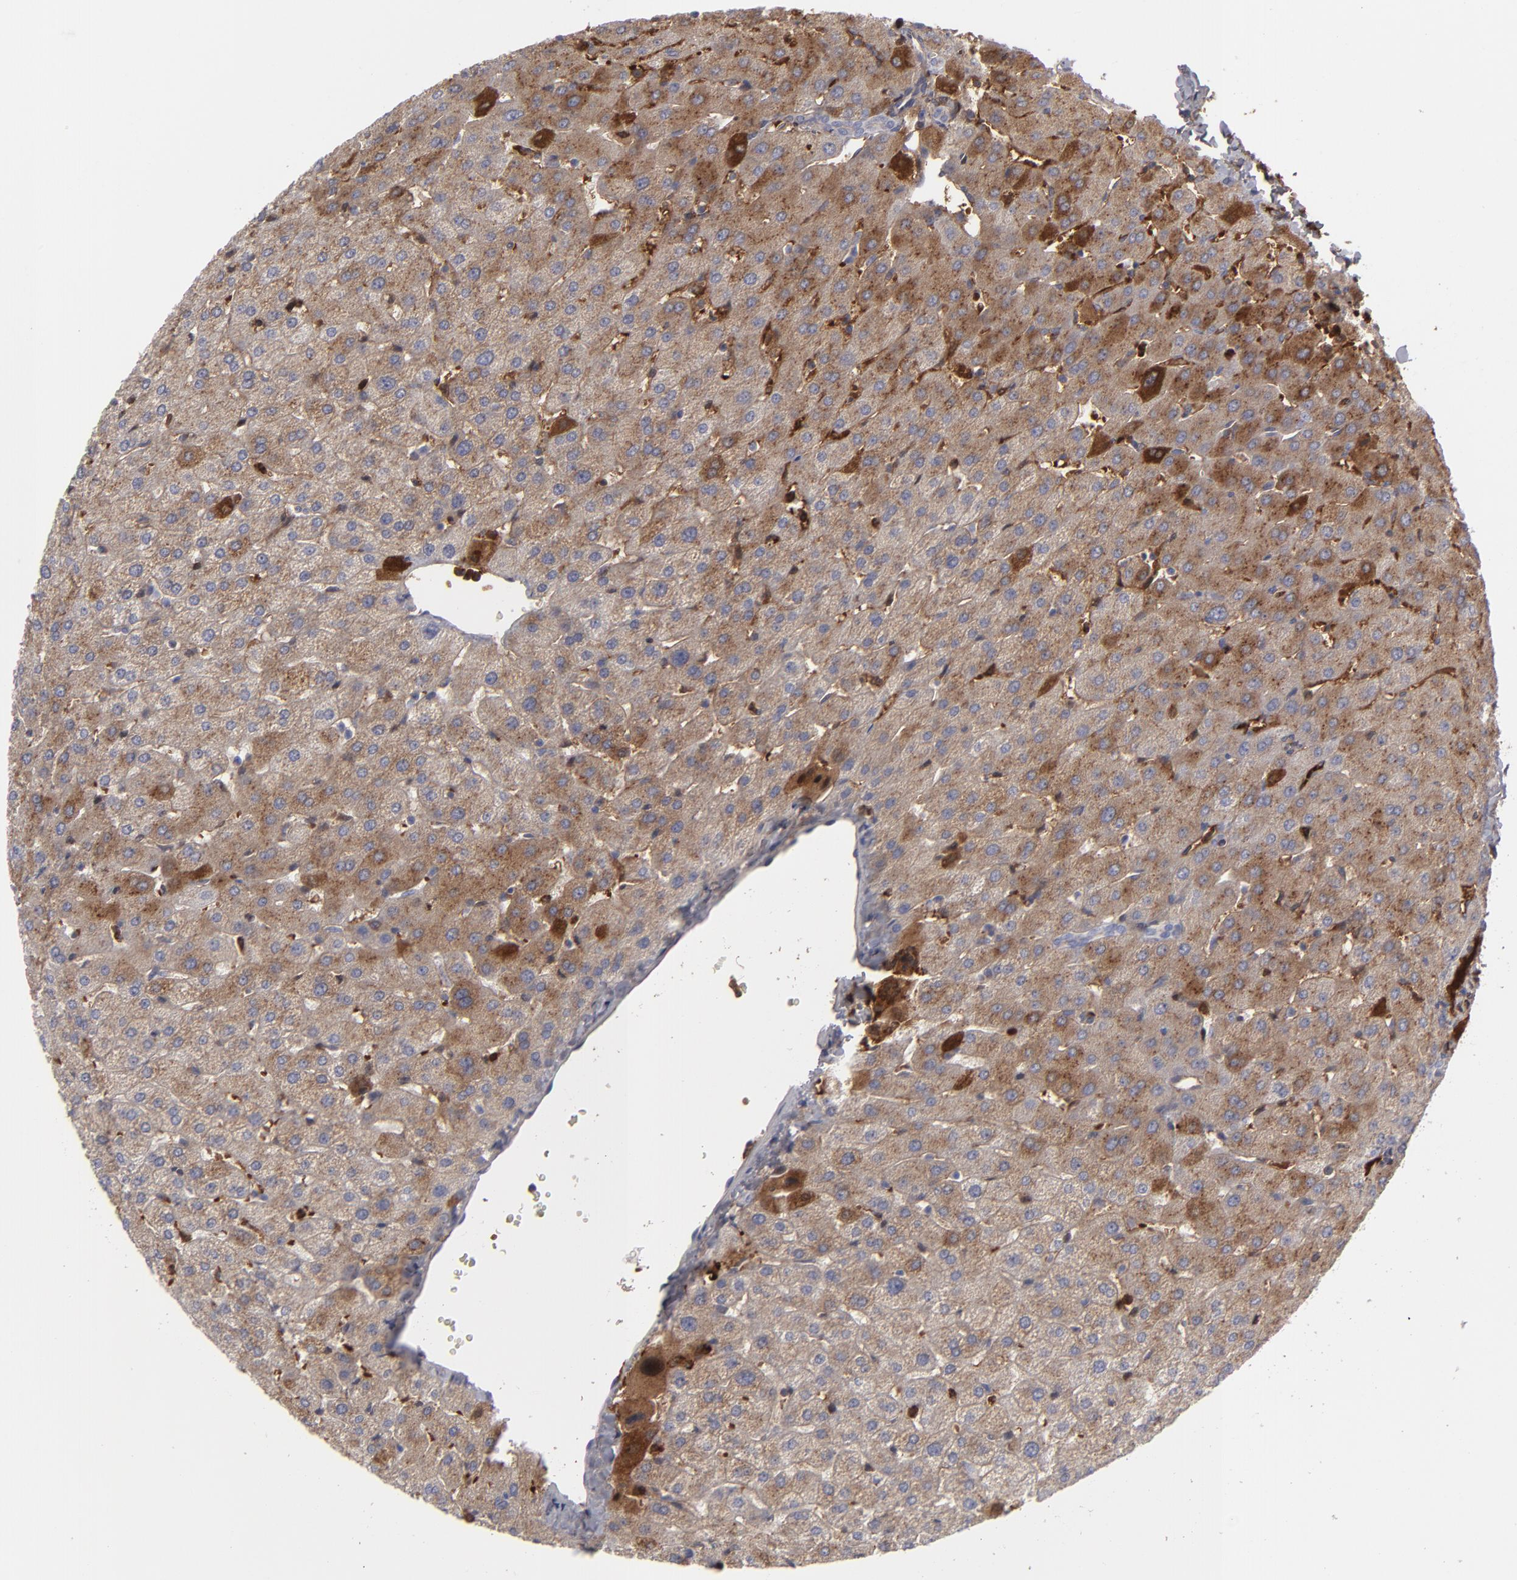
{"staining": {"intensity": "negative", "quantity": "none", "location": "none"}, "tissue": "liver", "cell_type": "Cholangiocytes", "image_type": "normal", "snomed": [{"axis": "morphology", "description": "Normal tissue, NOS"}, {"axis": "morphology", "description": "Fibrosis, NOS"}, {"axis": "topography", "description": "Liver"}], "caption": "The micrograph exhibits no significant positivity in cholangiocytes of liver.", "gene": "LRG1", "patient": {"sex": "female", "age": 29}}